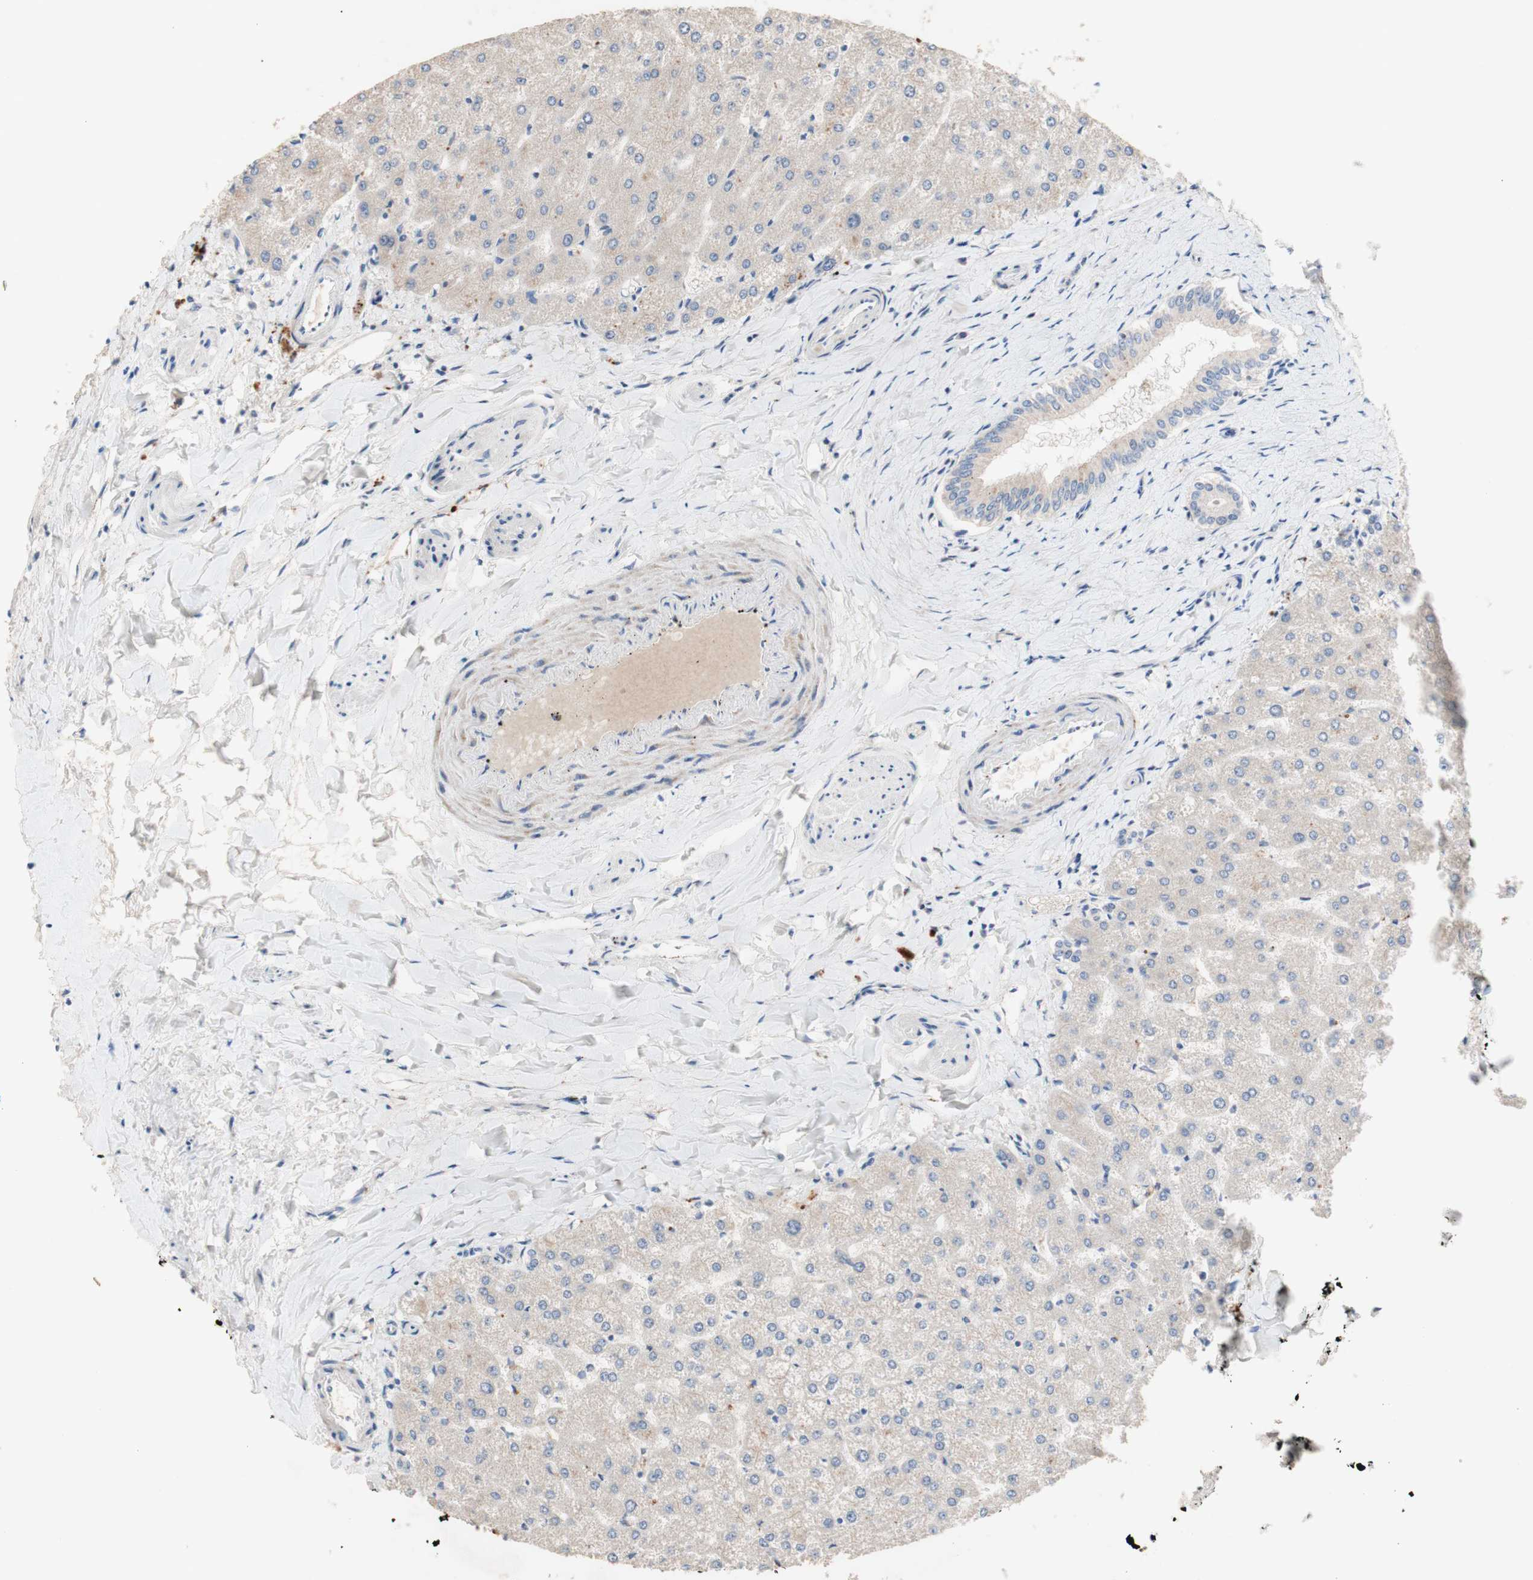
{"staining": {"intensity": "negative", "quantity": "none", "location": "none"}, "tissue": "liver", "cell_type": "Cholangiocytes", "image_type": "normal", "snomed": [{"axis": "morphology", "description": "Normal tissue, NOS"}, {"axis": "topography", "description": "Liver"}], "caption": "A high-resolution photomicrograph shows immunohistochemistry staining of benign liver, which shows no significant expression in cholangiocytes. (DAB (3,3'-diaminobenzidine) immunohistochemistry visualized using brightfield microscopy, high magnification).", "gene": "CDON", "patient": {"sex": "female", "age": 32}}